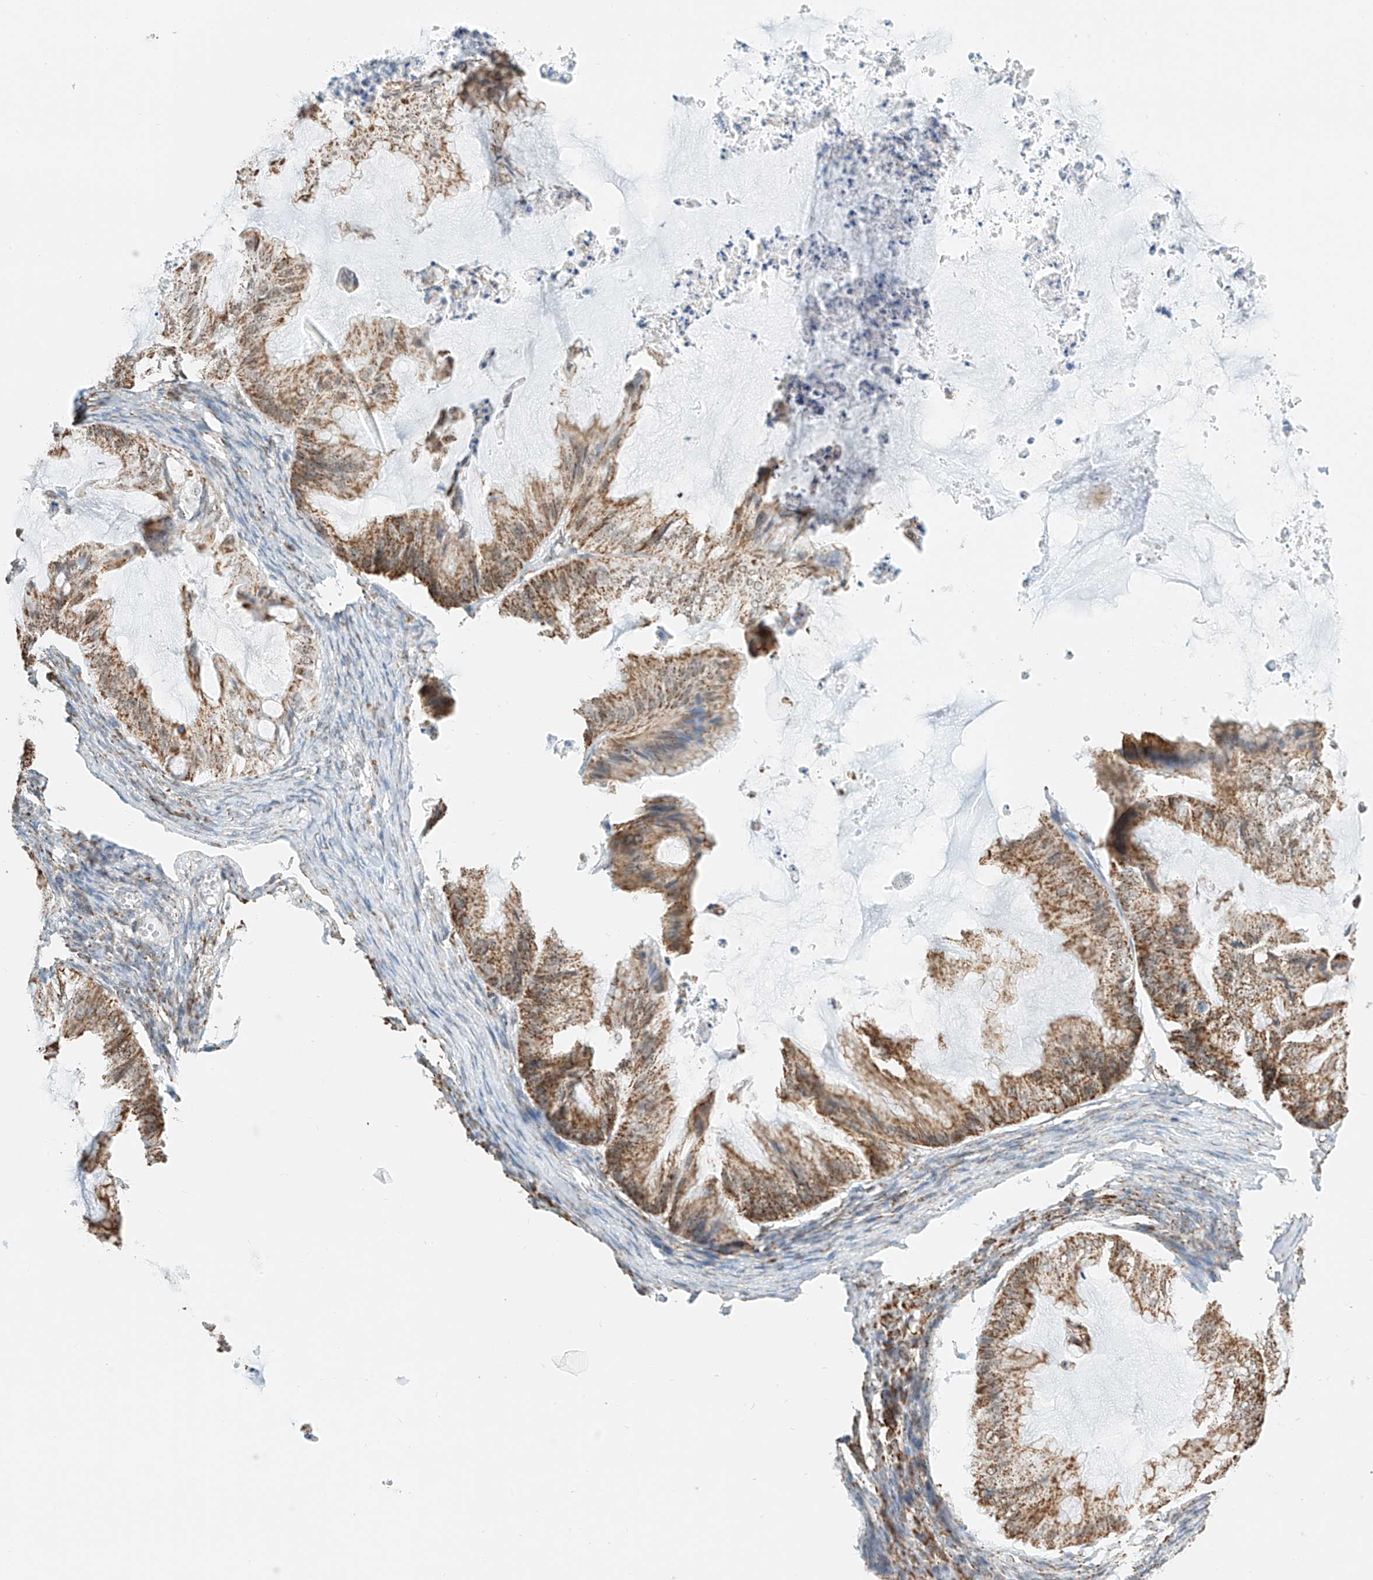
{"staining": {"intensity": "moderate", "quantity": ">75%", "location": "cytoplasmic/membranous"}, "tissue": "ovarian cancer", "cell_type": "Tumor cells", "image_type": "cancer", "snomed": [{"axis": "morphology", "description": "Cystadenocarcinoma, mucinous, NOS"}, {"axis": "topography", "description": "Ovary"}], "caption": "Ovarian cancer stained with DAB (3,3'-diaminobenzidine) immunohistochemistry (IHC) displays medium levels of moderate cytoplasmic/membranous staining in about >75% of tumor cells.", "gene": "PPA2", "patient": {"sex": "female", "age": 71}}